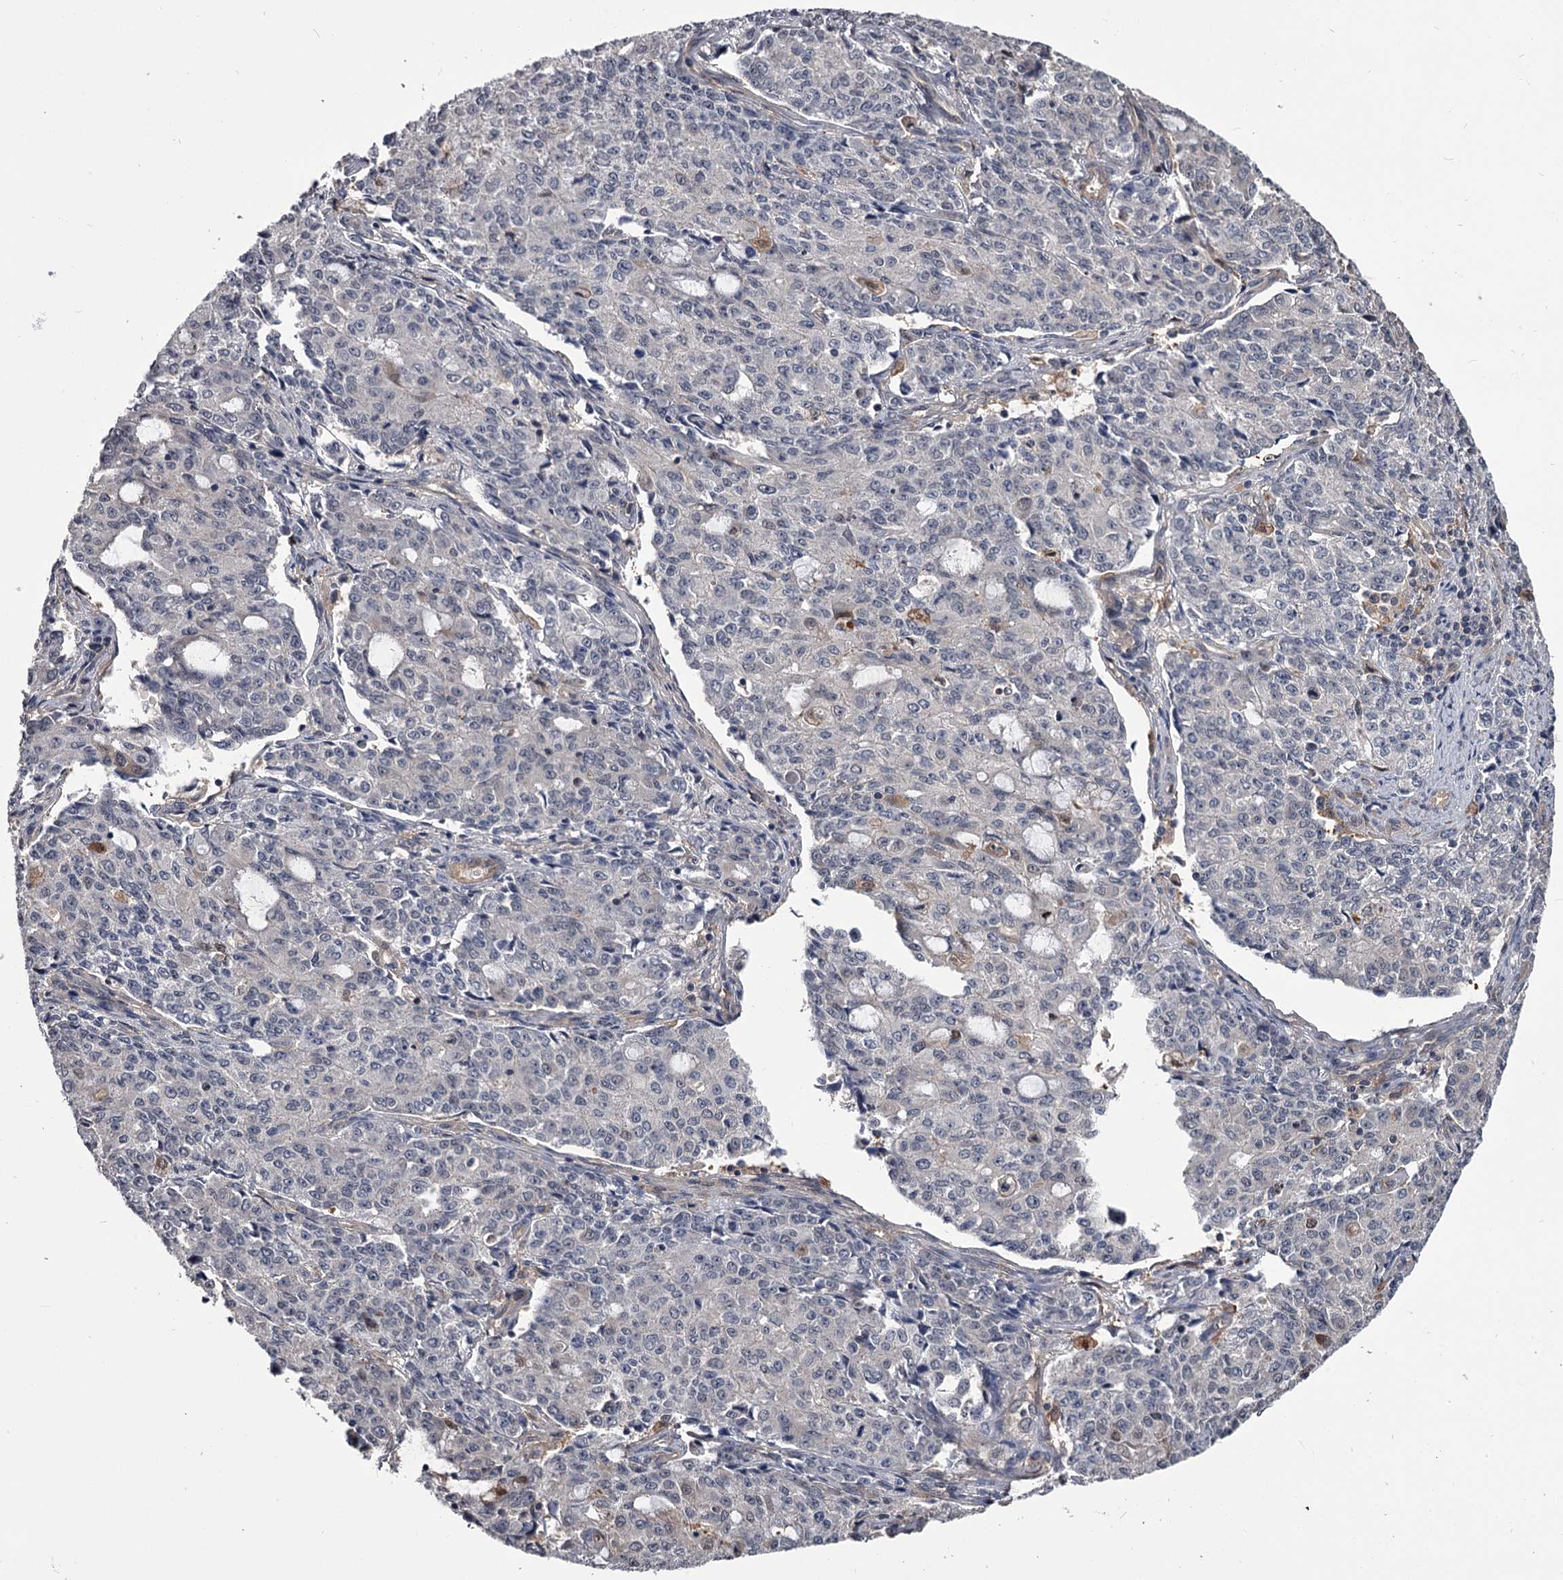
{"staining": {"intensity": "negative", "quantity": "none", "location": "none"}, "tissue": "endometrial cancer", "cell_type": "Tumor cells", "image_type": "cancer", "snomed": [{"axis": "morphology", "description": "Adenocarcinoma, NOS"}, {"axis": "topography", "description": "Endometrium"}], "caption": "IHC image of neoplastic tissue: endometrial adenocarcinoma stained with DAB reveals no significant protein positivity in tumor cells.", "gene": "GSTO1", "patient": {"sex": "female", "age": 50}}